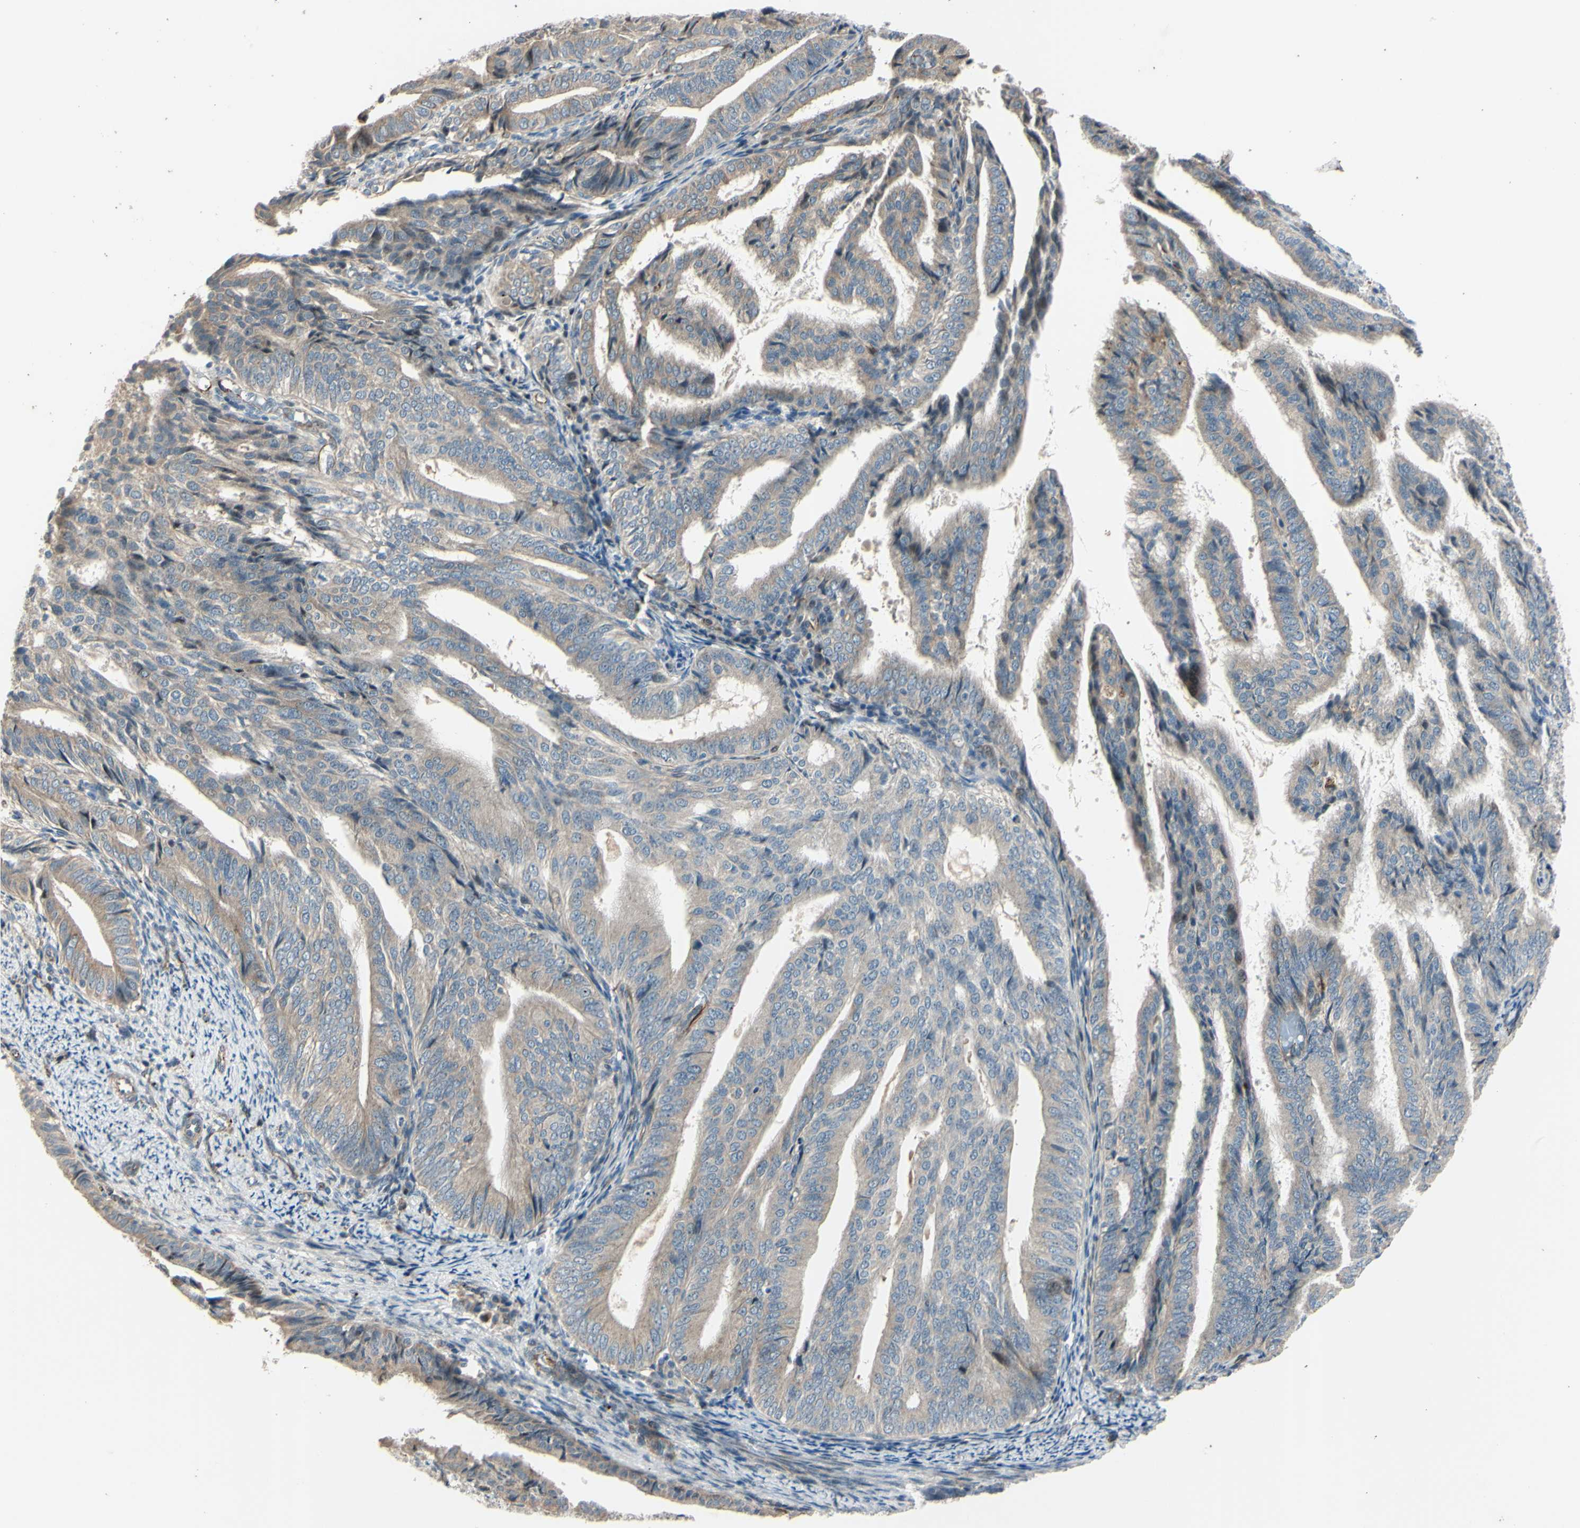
{"staining": {"intensity": "weak", "quantity": ">75%", "location": "cytoplasmic/membranous"}, "tissue": "endometrial cancer", "cell_type": "Tumor cells", "image_type": "cancer", "snomed": [{"axis": "morphology", "description": "Adenocarcinoma, NOS"}, {"axis": "topography", "description": "Endometrium"}], "caption": "Protein expression analysis of human endometrial cancer (adenocarcinoma) reveals weak cytoplasmic/membranous expression in about >75% of tumor cells. (DAB IHC, brown staining for protein, blue staining for nuclei).", "gene": "NDFIP1", "patient": {"sex": "female", "age": 58}}